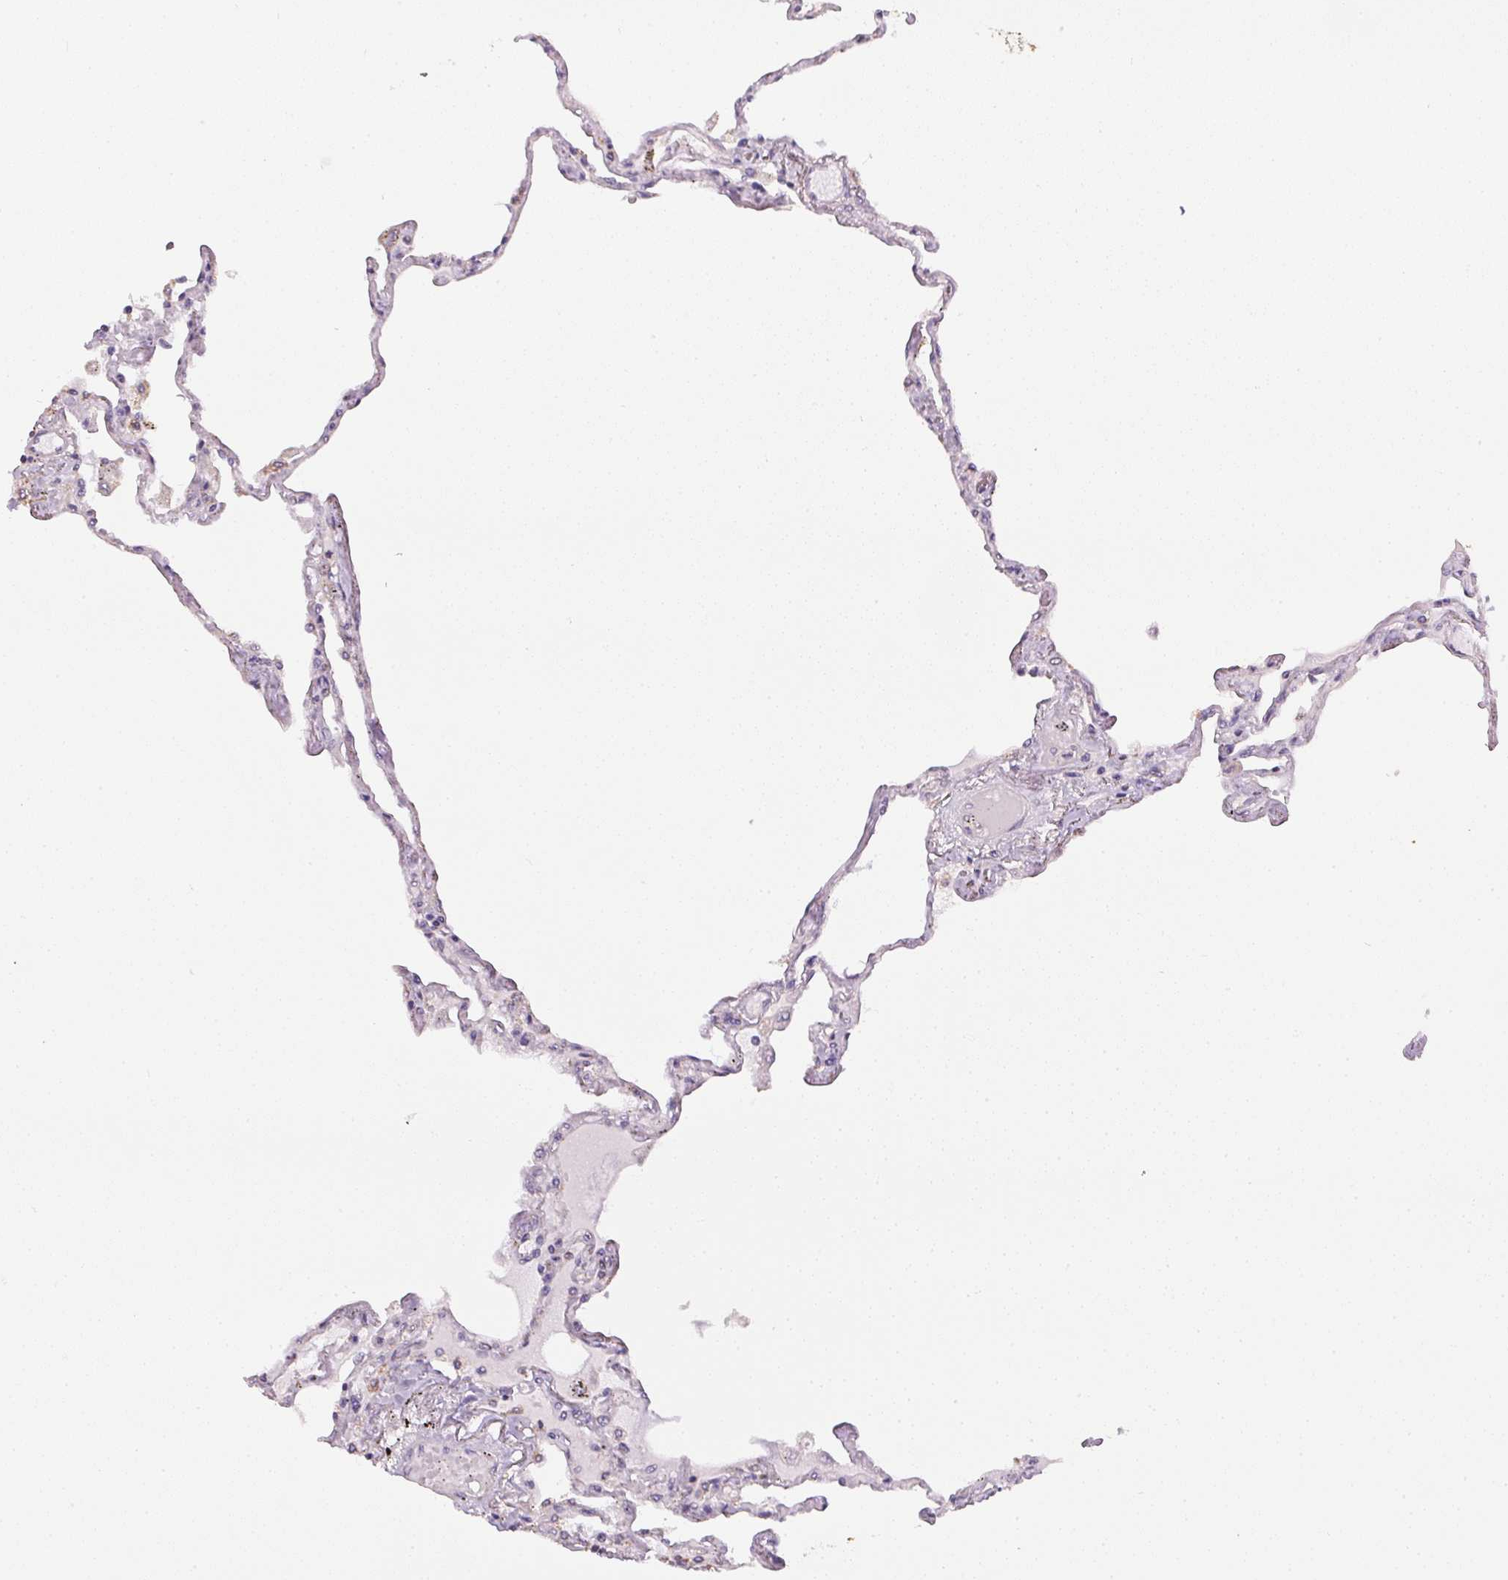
{"staining": {"intensity": "negative", "quantity": "none", "location": "none"}, "tissue": "lung", "cell_type": "Alveolar cells", "image_type": "normal", "snomed": [{"axis": "morphology", "description": "Normal tissue, NOS"}, {"axis": "morphology", "description": "Adenocarcinoma, NOS"}, {"axis": "topography", "description": "Cartilage tissue"}, {"axis": "topography", "description": "Lung"}], "caption": "This is an immunohistochemistry micrograph of benign lung. There is no expression in alveolar cells.", "gene": "SC5D", "patient": {"sex": "female", "age": 67}}